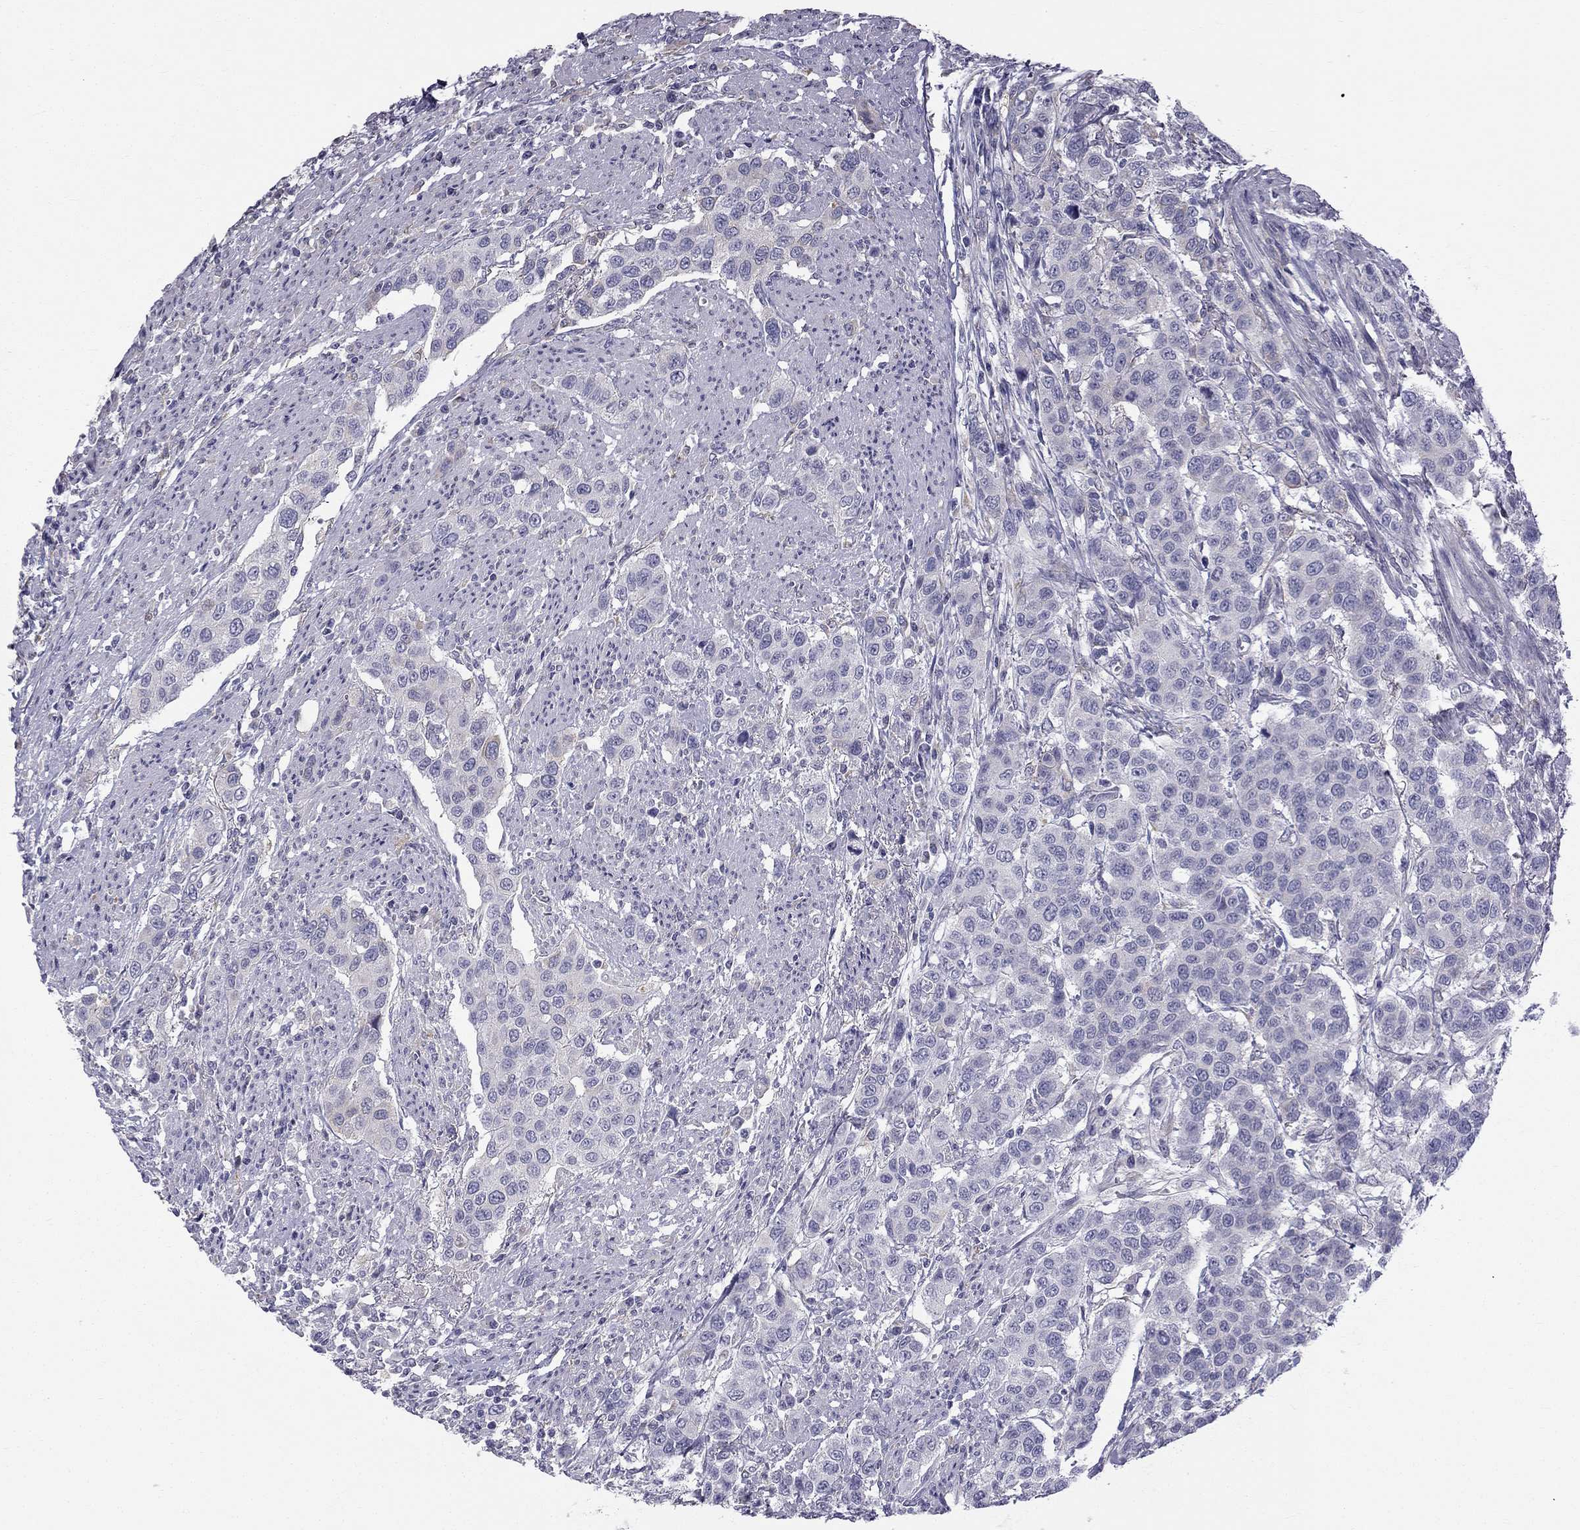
{"staining": {"intensity": "negative", "quantity": "none", "location": "none"}, "tissue": "urothelial cancer", "cell_type": "Tumor cells", "image_type": "cancer", "snomed": [{"axis": "morphology", "description": "Urothelial carcinoma, High grade"}, {"axis": "topography", "description": "Urinary bladder"}], "caption": "Immunohistochemistry histopathology image of urothelial cancer stained for a protein (brown), which reveals no positivity in tumor cells.", "gene": "CCDC40", "patient": {"sex": "female", "age": 58}}